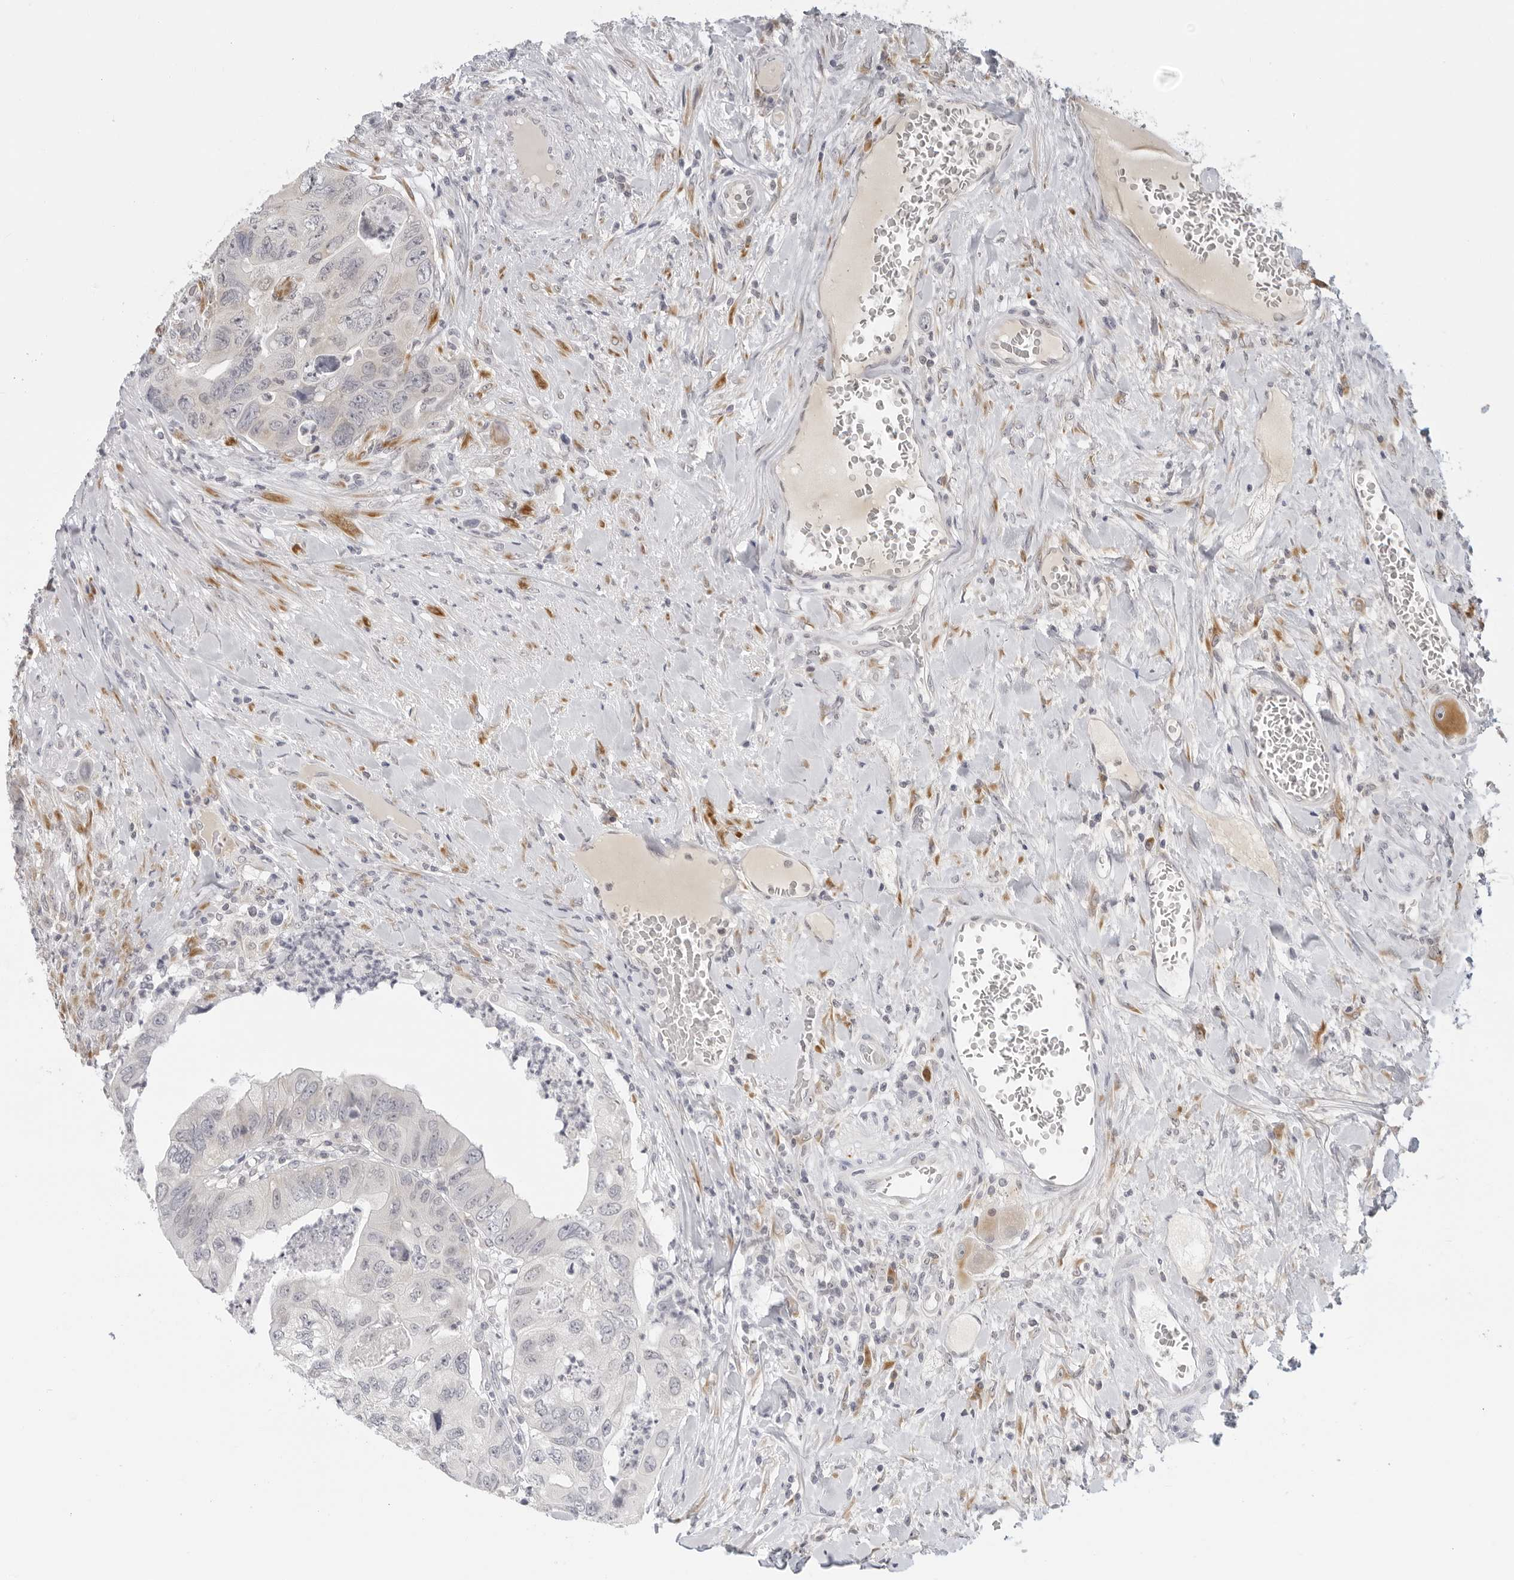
{"staining": {"intensity": "negative", "quantity": "none", "location": "none"}, "tissue": "colorectal cancer", "cell_type": "Tumor cells", "image_type": "cancer", "snomed": [{"axis": "morphology", "description": "Adenocarcinoma, NOS"}, {"axis": "topography", "description": "Rectum"}], "caption": "Micrograph shows no protein positivity in tumor cells of colorectal cancer (adenocarcinoma) tissue. The staining was performed using DAB to visualize the protein expression in brown, while the nuclei were stained in blue with hematoxylin (Magnification: 20x).", "gene": "EDN2", "patient": {"sex": "male", "age": 63}}